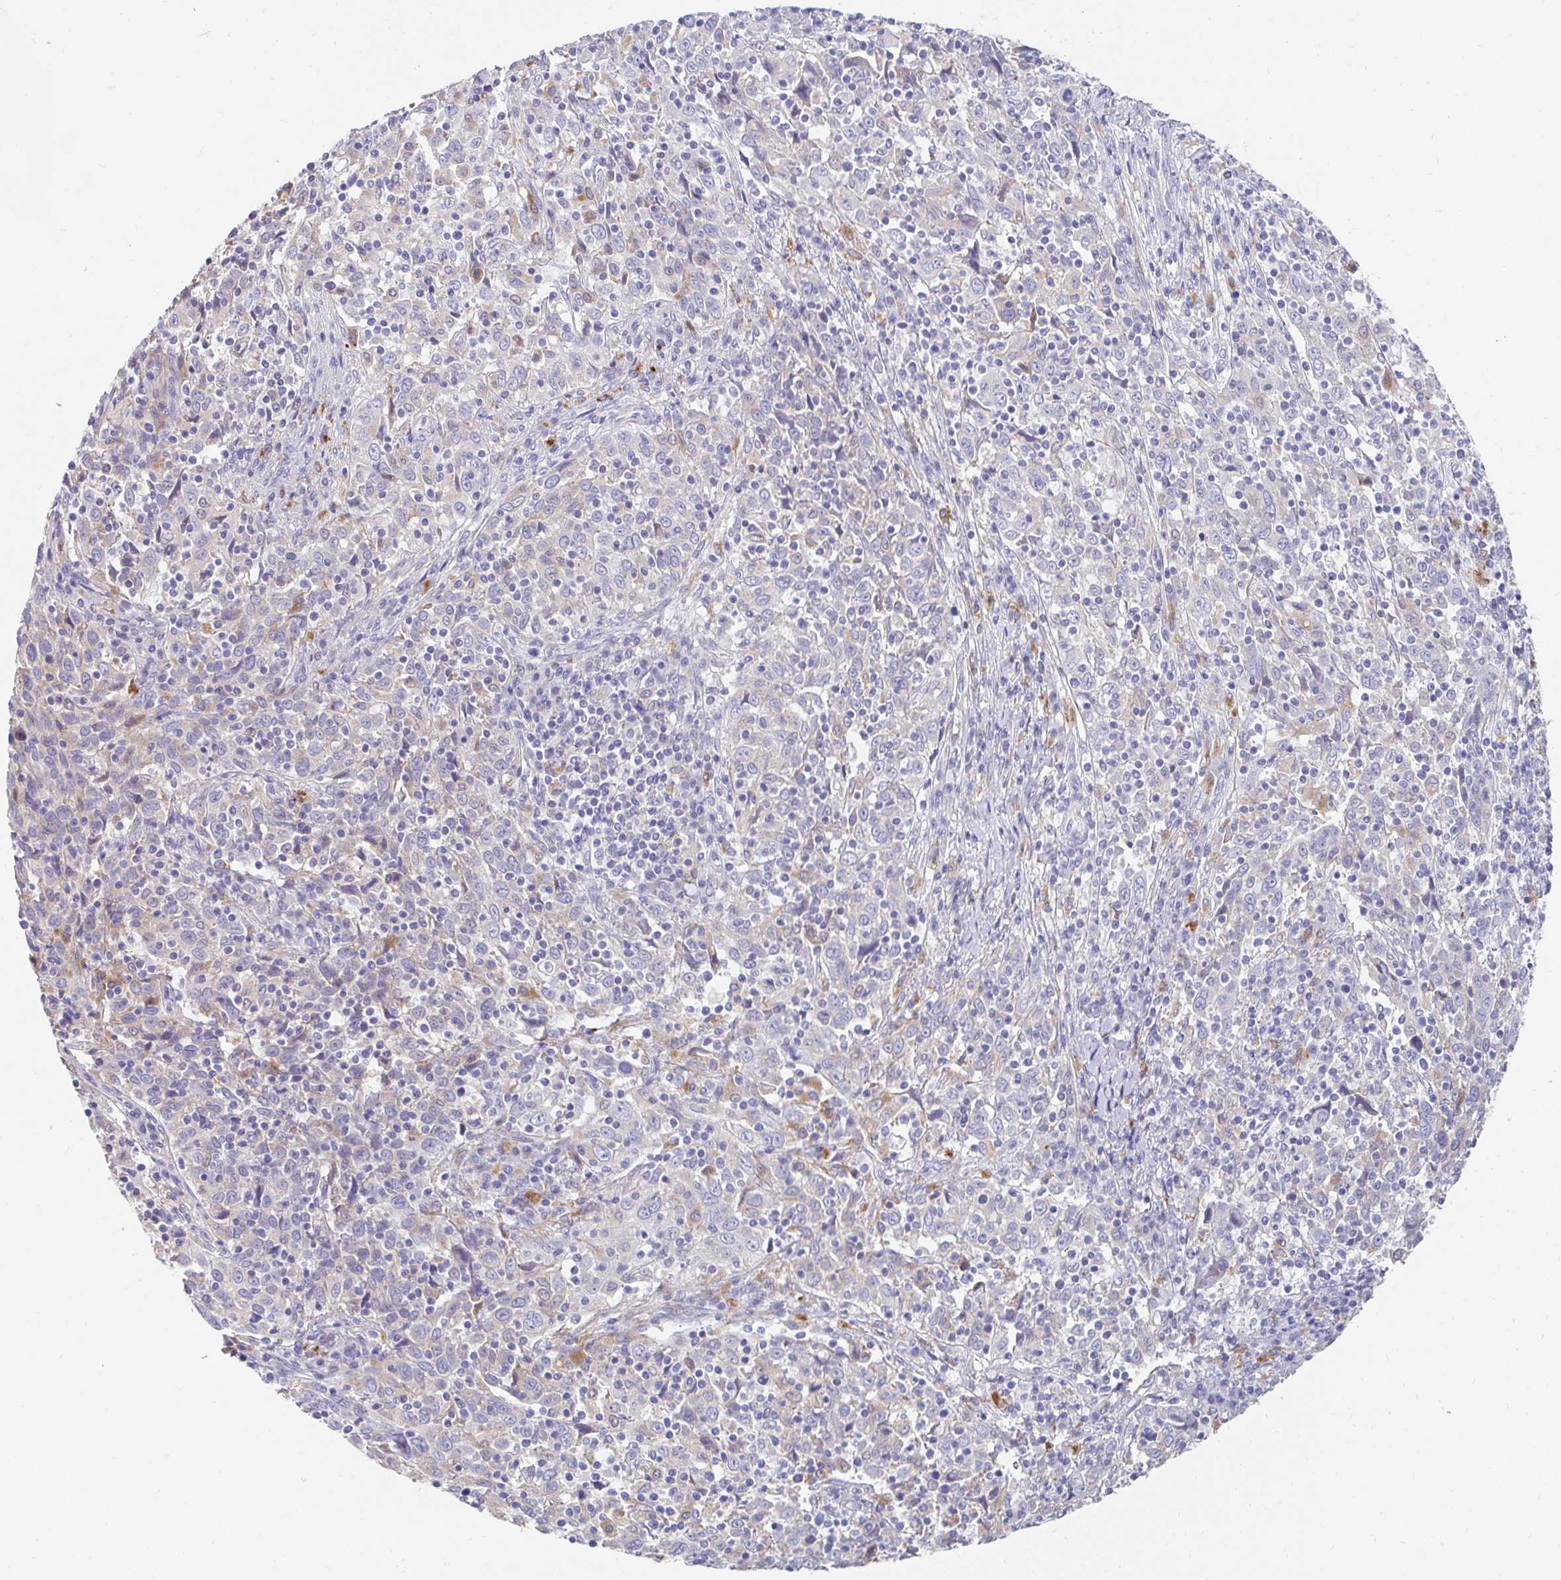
{"staining": {"intensity": "negative", "quantity": "none", "location": "none"}, "tissue": "cervical cancer", "cell_type": "Tumor cells", "image_type": "cancer", "snomed": [{"axis": "morphology", "description": "Squamous cell carcinoma, NOS"}, {"axis": "topography", "description": "Cervix"}], "caption": "Tumor cells show no significant staining in cervical cancer (squamous cell carcinoma).", "gene": "ZNF33A", "patient": {"sex": "female", "age": 46}}